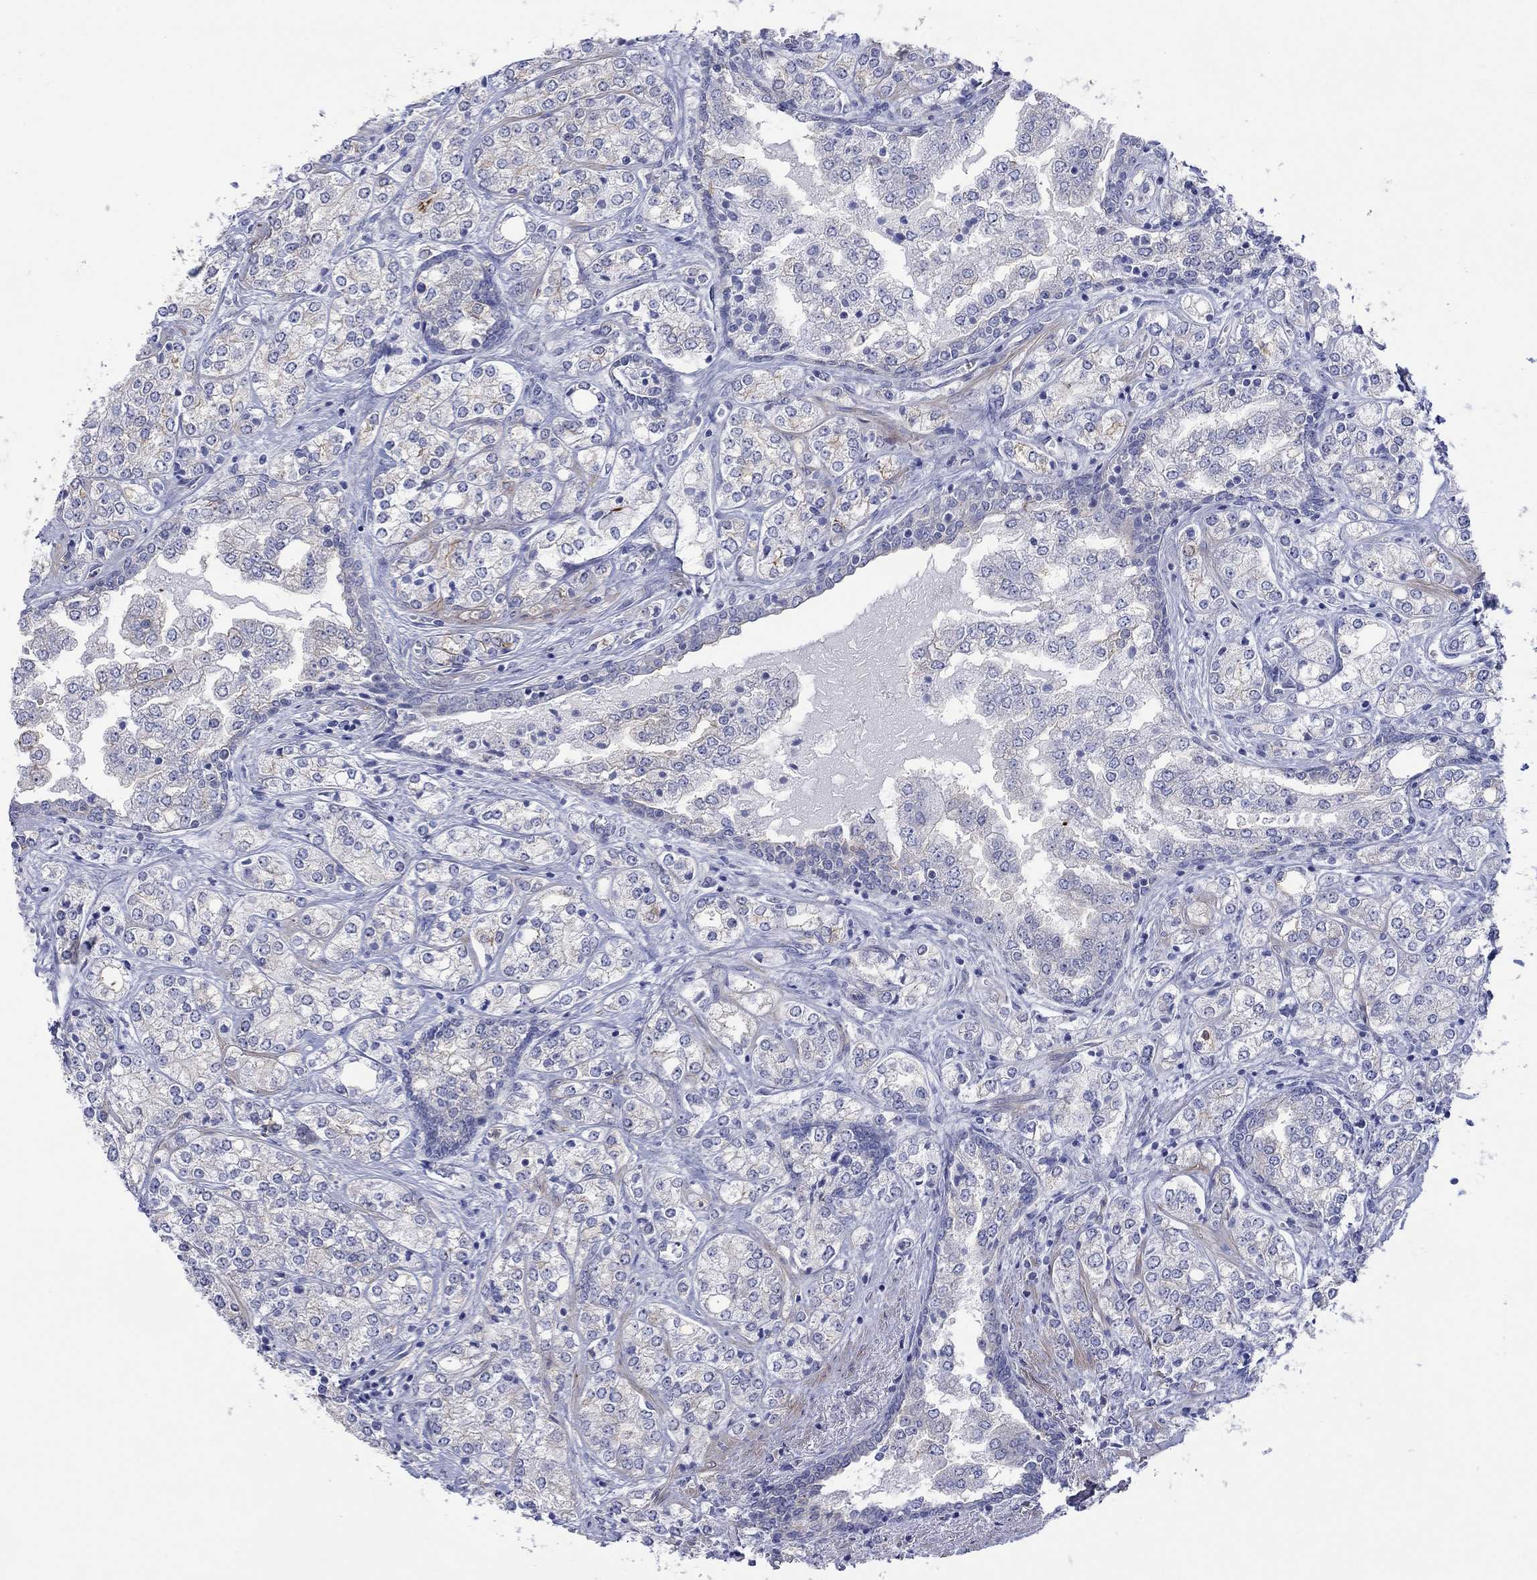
{"staining": {"intensity": "strong", "quantity": "<25%", "location": "cytoplasmic/membranous"}, "tissue": "prostate cancer", "cell_type": "Tumor cells", "image_type": "cancer", "snomed": [{"axis": "morphology", "description": "Adenocarcinoma, NOS"}, {"axis": "topography", "description": "Prostate and seminal vesicle, NOS"}, {"axis": "topography", "description": "Prostate"}], "caption": "This micrograph reveals immunohistochemistry staining of prostate cancer, with medium strong cytoplasmic/membranous expression in approximately <25% of tumor cells.", "gene": "TPRN", "patient": {"sex": "male", "age": 62}}